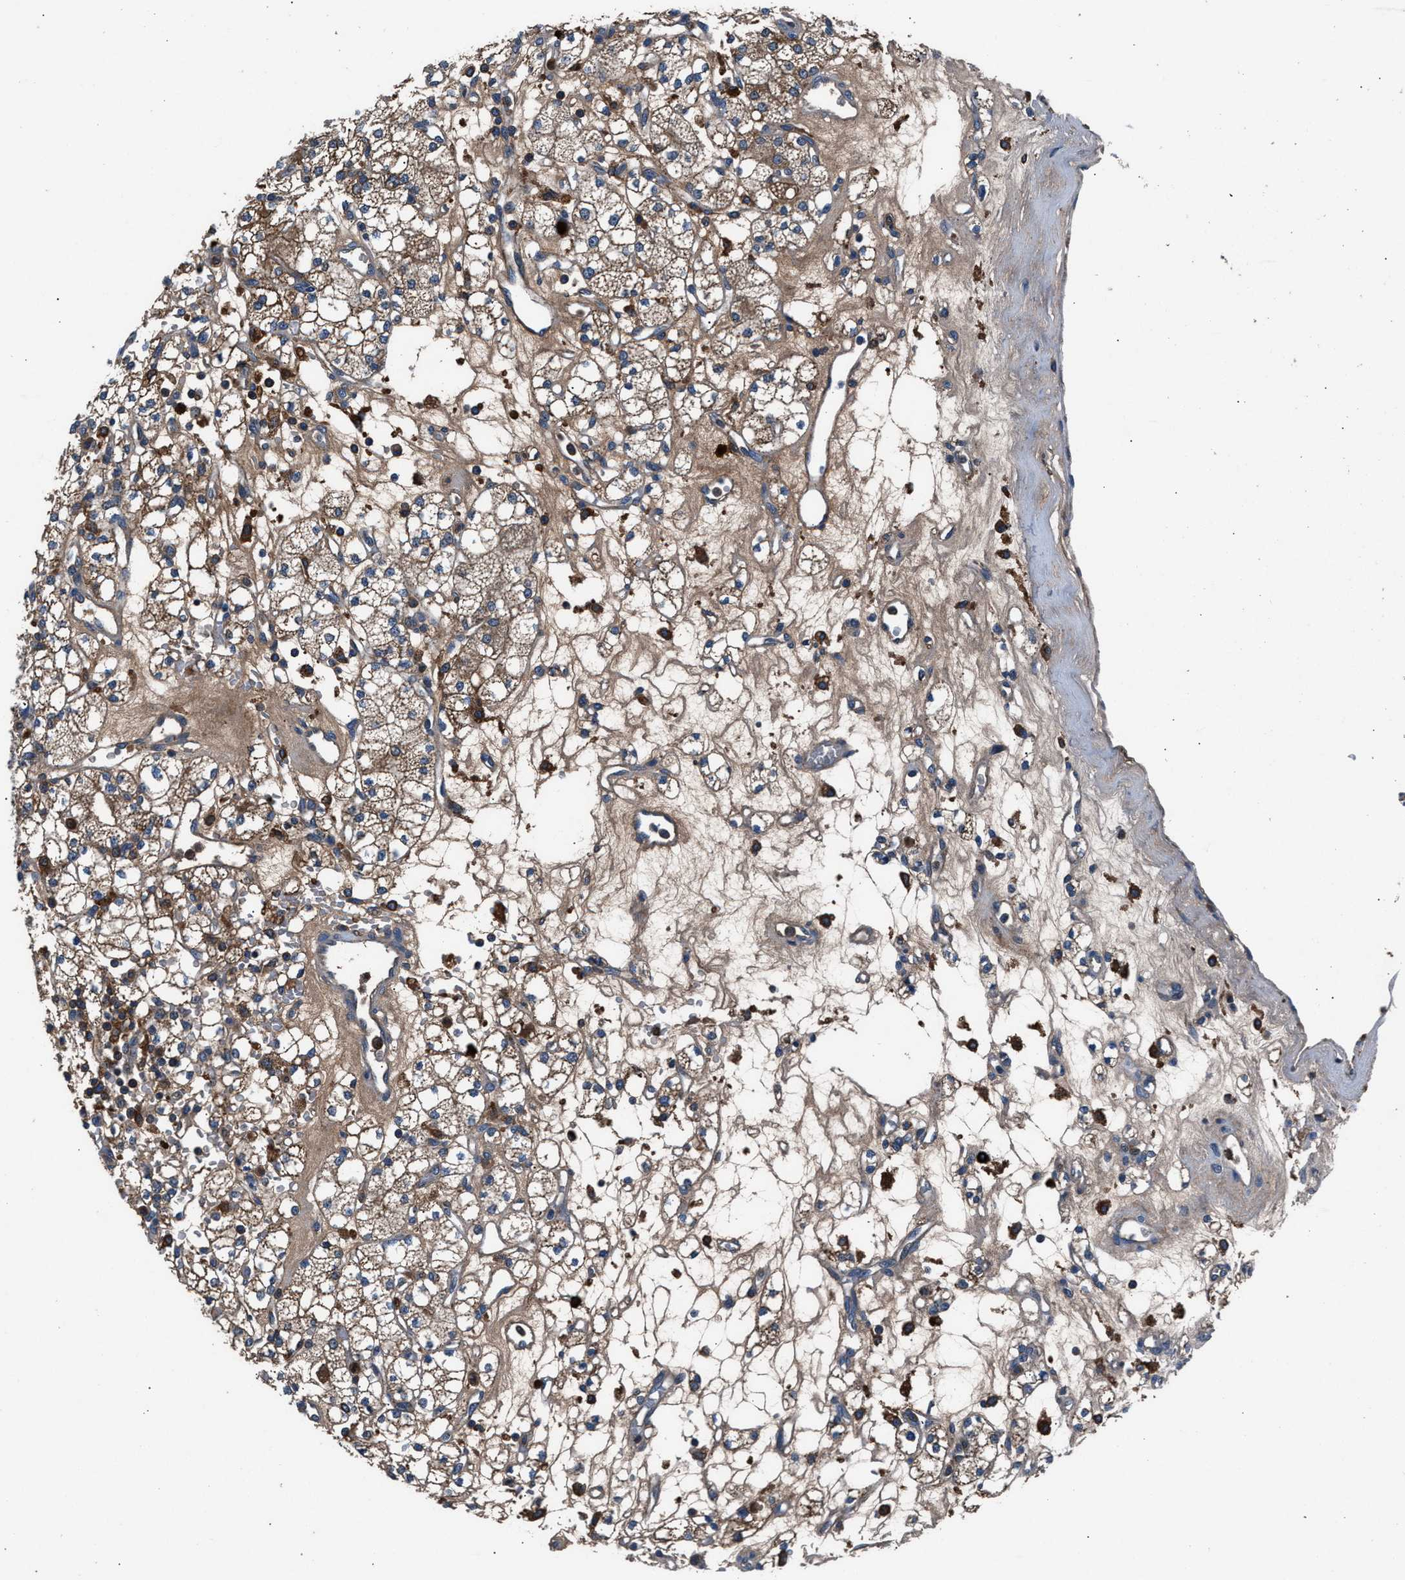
{"staining": {"intensity": "moderate", "quantity": ">75%", "location": "cytoplasmic/membranous"}, "tissue": "renal cancer", "cell_type": "Tumor cells", "image_type": "cancer", "snomed": [{"axis": "morphology", "description": "Adenocarcinoma, NOS"}, {"axis": "topography", "description": "Kidney"}], "caption": "High-magnification brightfield microscopy of renal cancer (adenocarcinoma) stained with DAB (brown) and counterstained with hematoxylin (blue). tumor cells exhibit moderate cytoplasmic/membranous staining is identified in about>75% of cells. (DAB (3,3'-diaminobenzidine) IHC, brown staining for protein, blue staining for nuclei).", "gene": "FAM221A", "patient": {"sex": "male", "age": 77}}